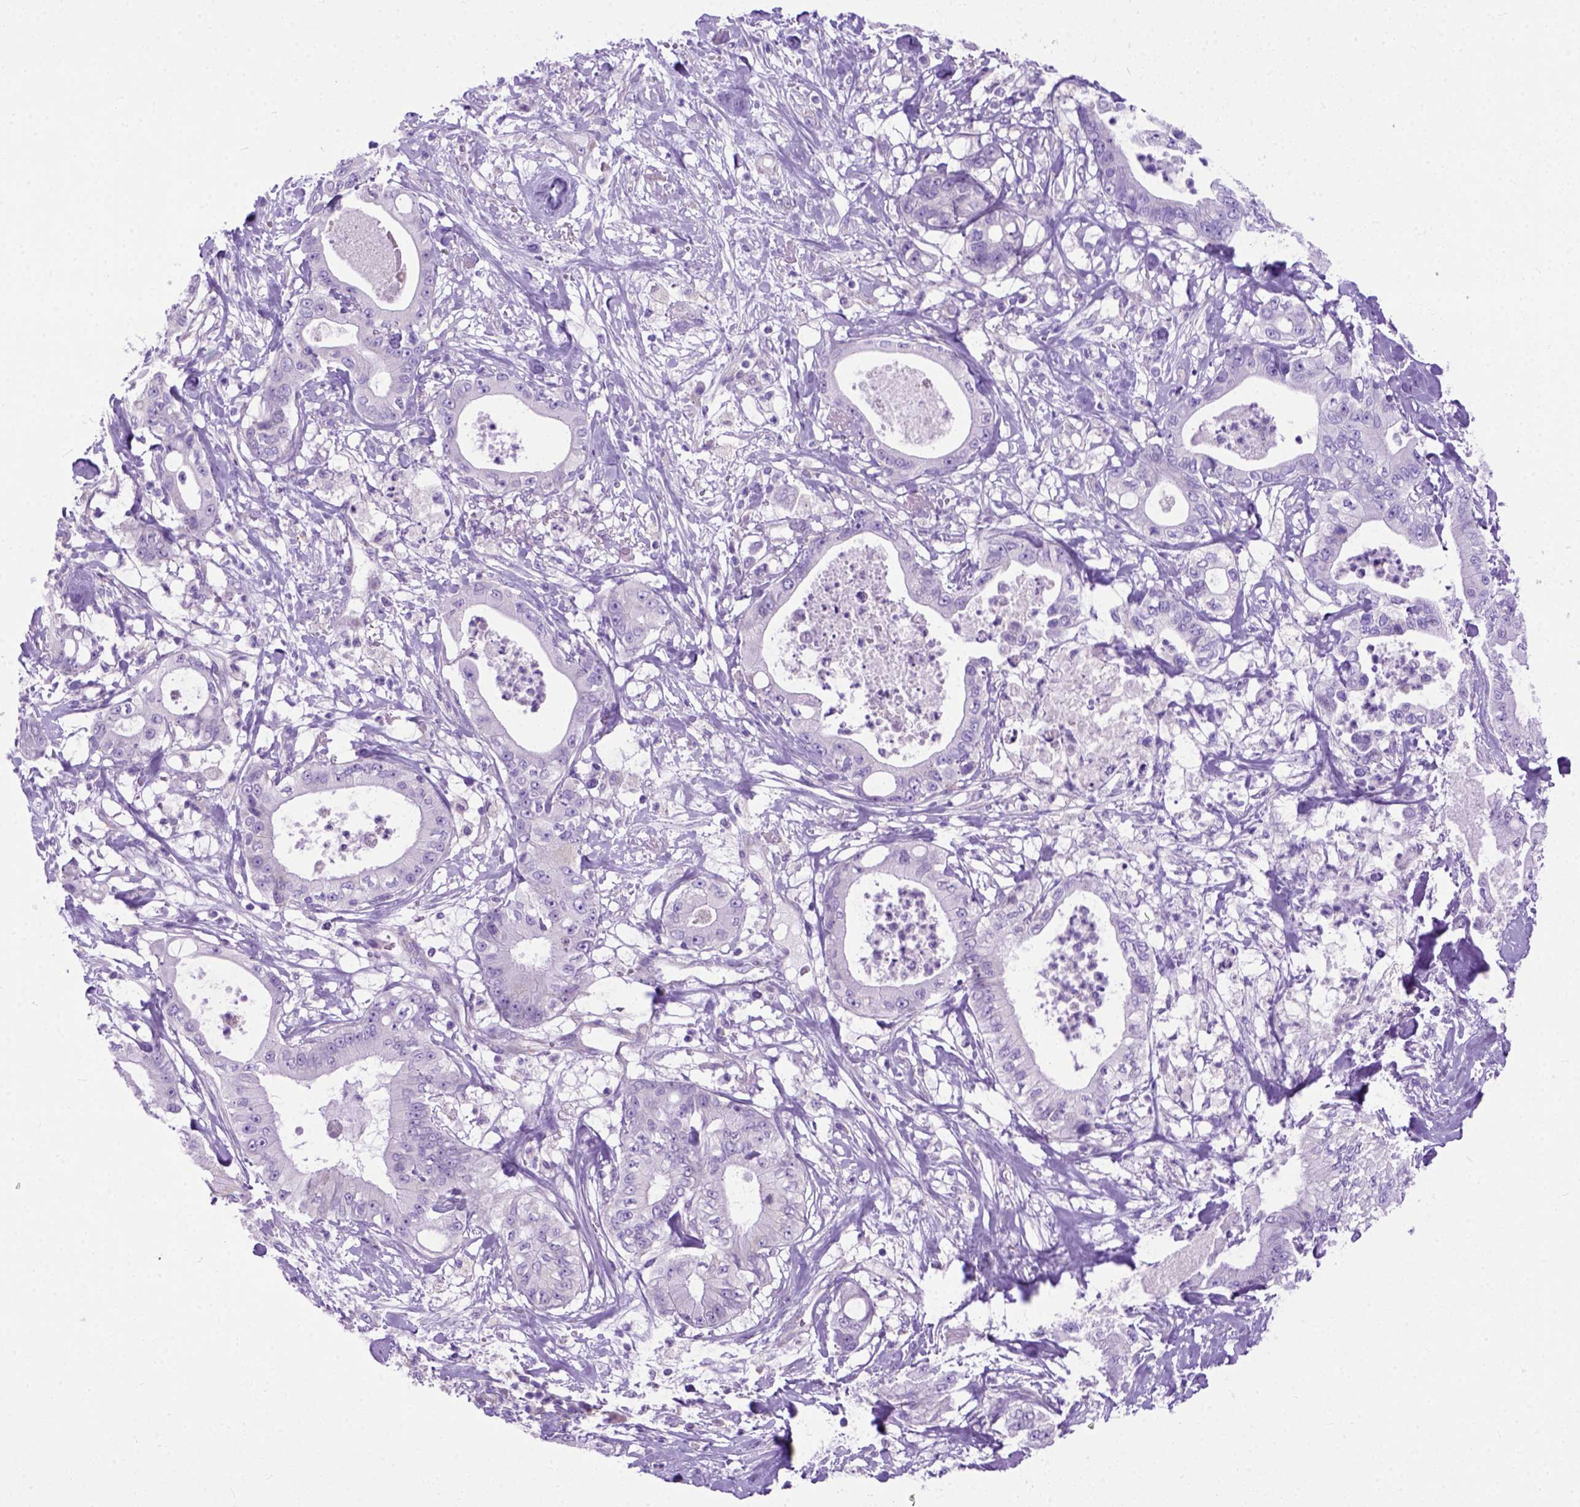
{"staining": {"intensity": "negative", "quantity": "none", "location": "none"}, "tissue": "pancreatic cancer", "cell_type": "Tumor cells", "image_type": "cancer", "snomed": [{"axis": "morphology", "description": "Adenocarcinoma, NOS"}, {"axis": "topography", "description": "Pancreas"}], "caption": "DAB immunohistochemical staining of human pancreatic adenocarcinoma demonstrates no significant positivity in tumor cells.", "gene": "ODAD3", "patient": {"sex": "male", "age": 71}}